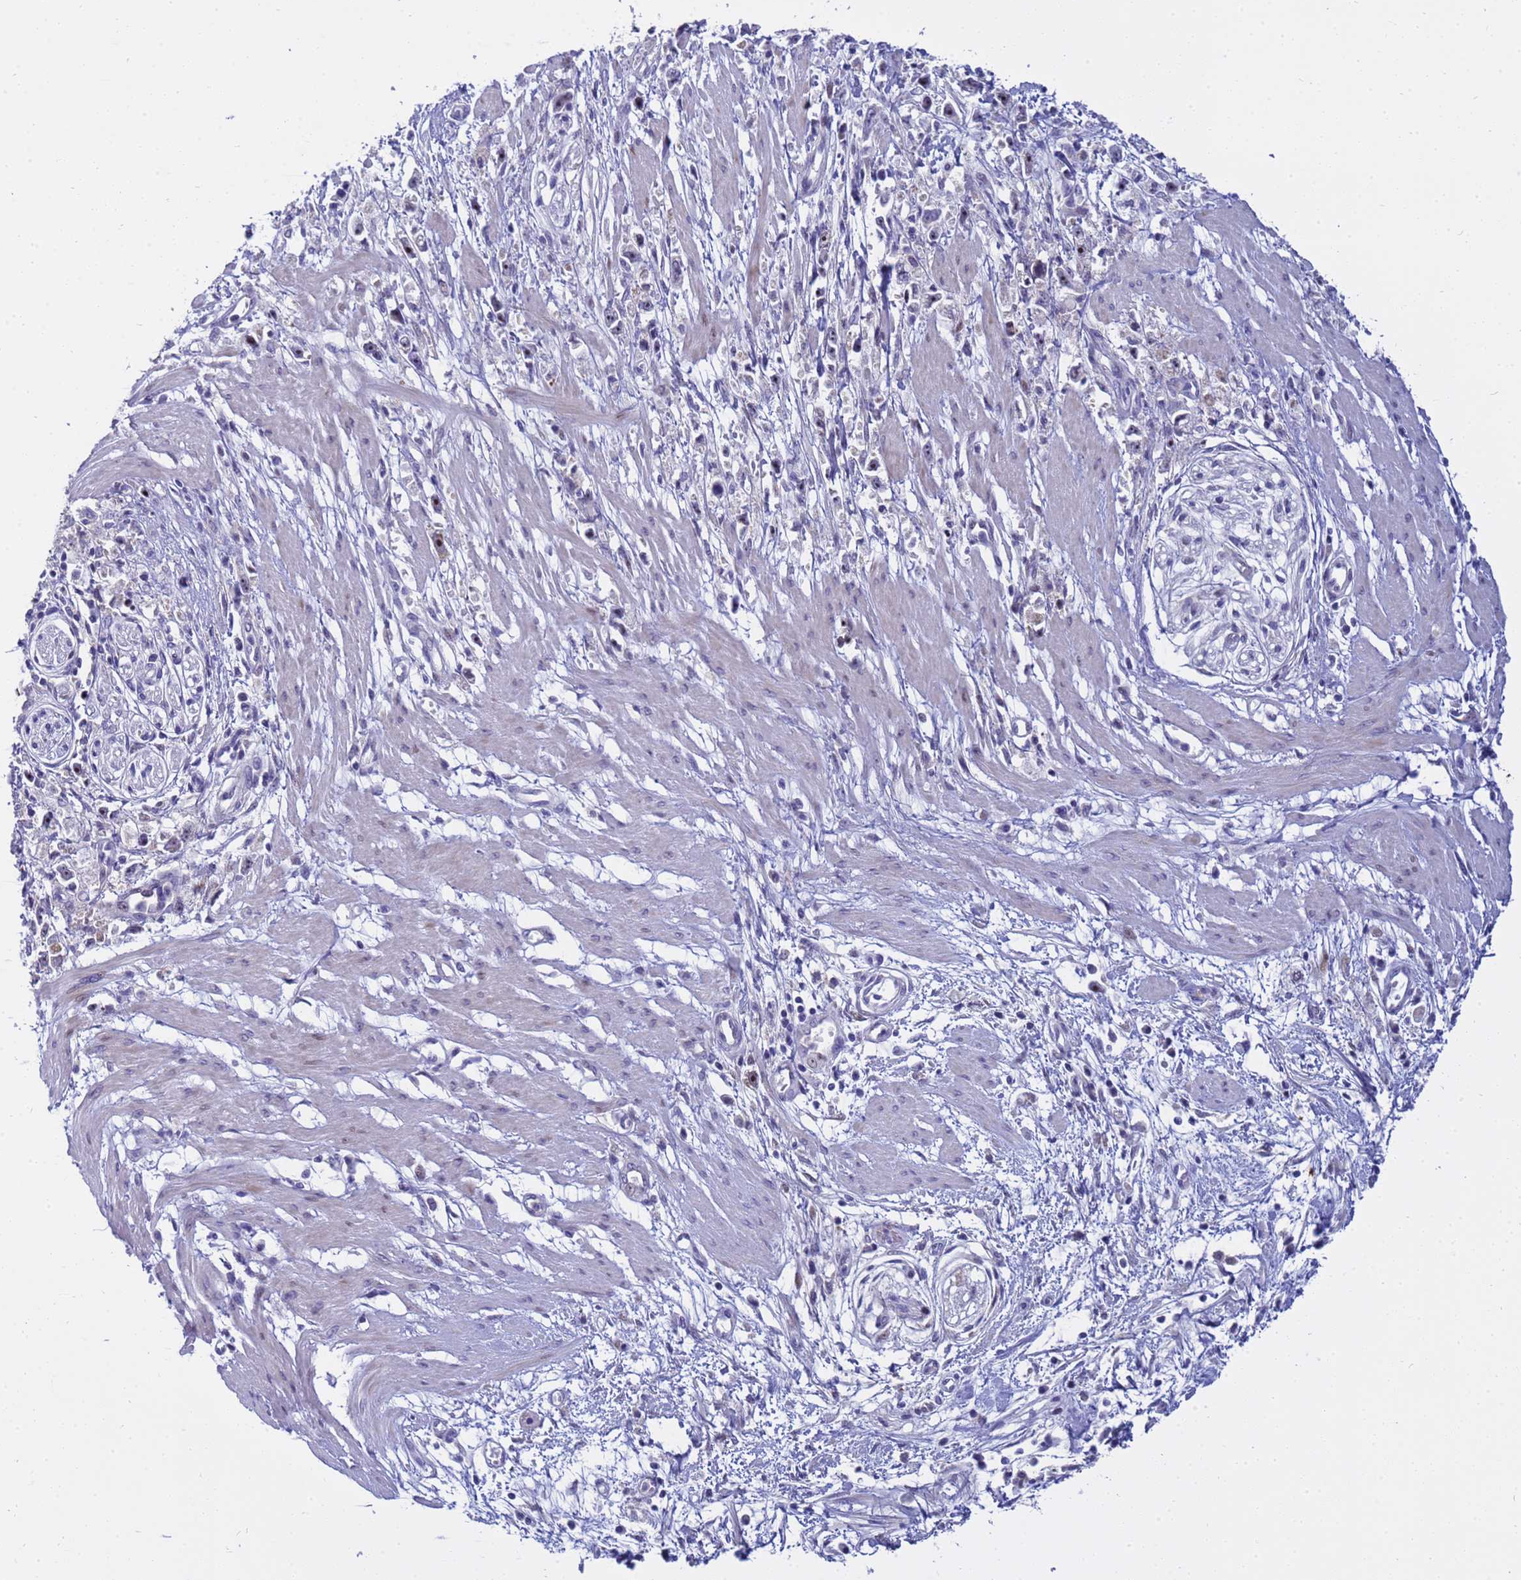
{"staining": {"intensity": "moderate", "quantity": "<25%", "location": "nuclear"}, "tissue": "stomach cancer", "cell_type": "Tumor cells", "image_type": "cancer", "snomed": [{"axis": "morphology", "description": "Adenocarcinoma, NOS"}, {"axis": "topography", "description": "Stomach"}], "caption": "Stomach cancer (adenocarcinoma) stained for a protein (brown) displays moderate nuclear positive staining in approximately <25% of tumor cells.", "gene": "LRATD1", "patient": {"sex": "female", "age": 59}}